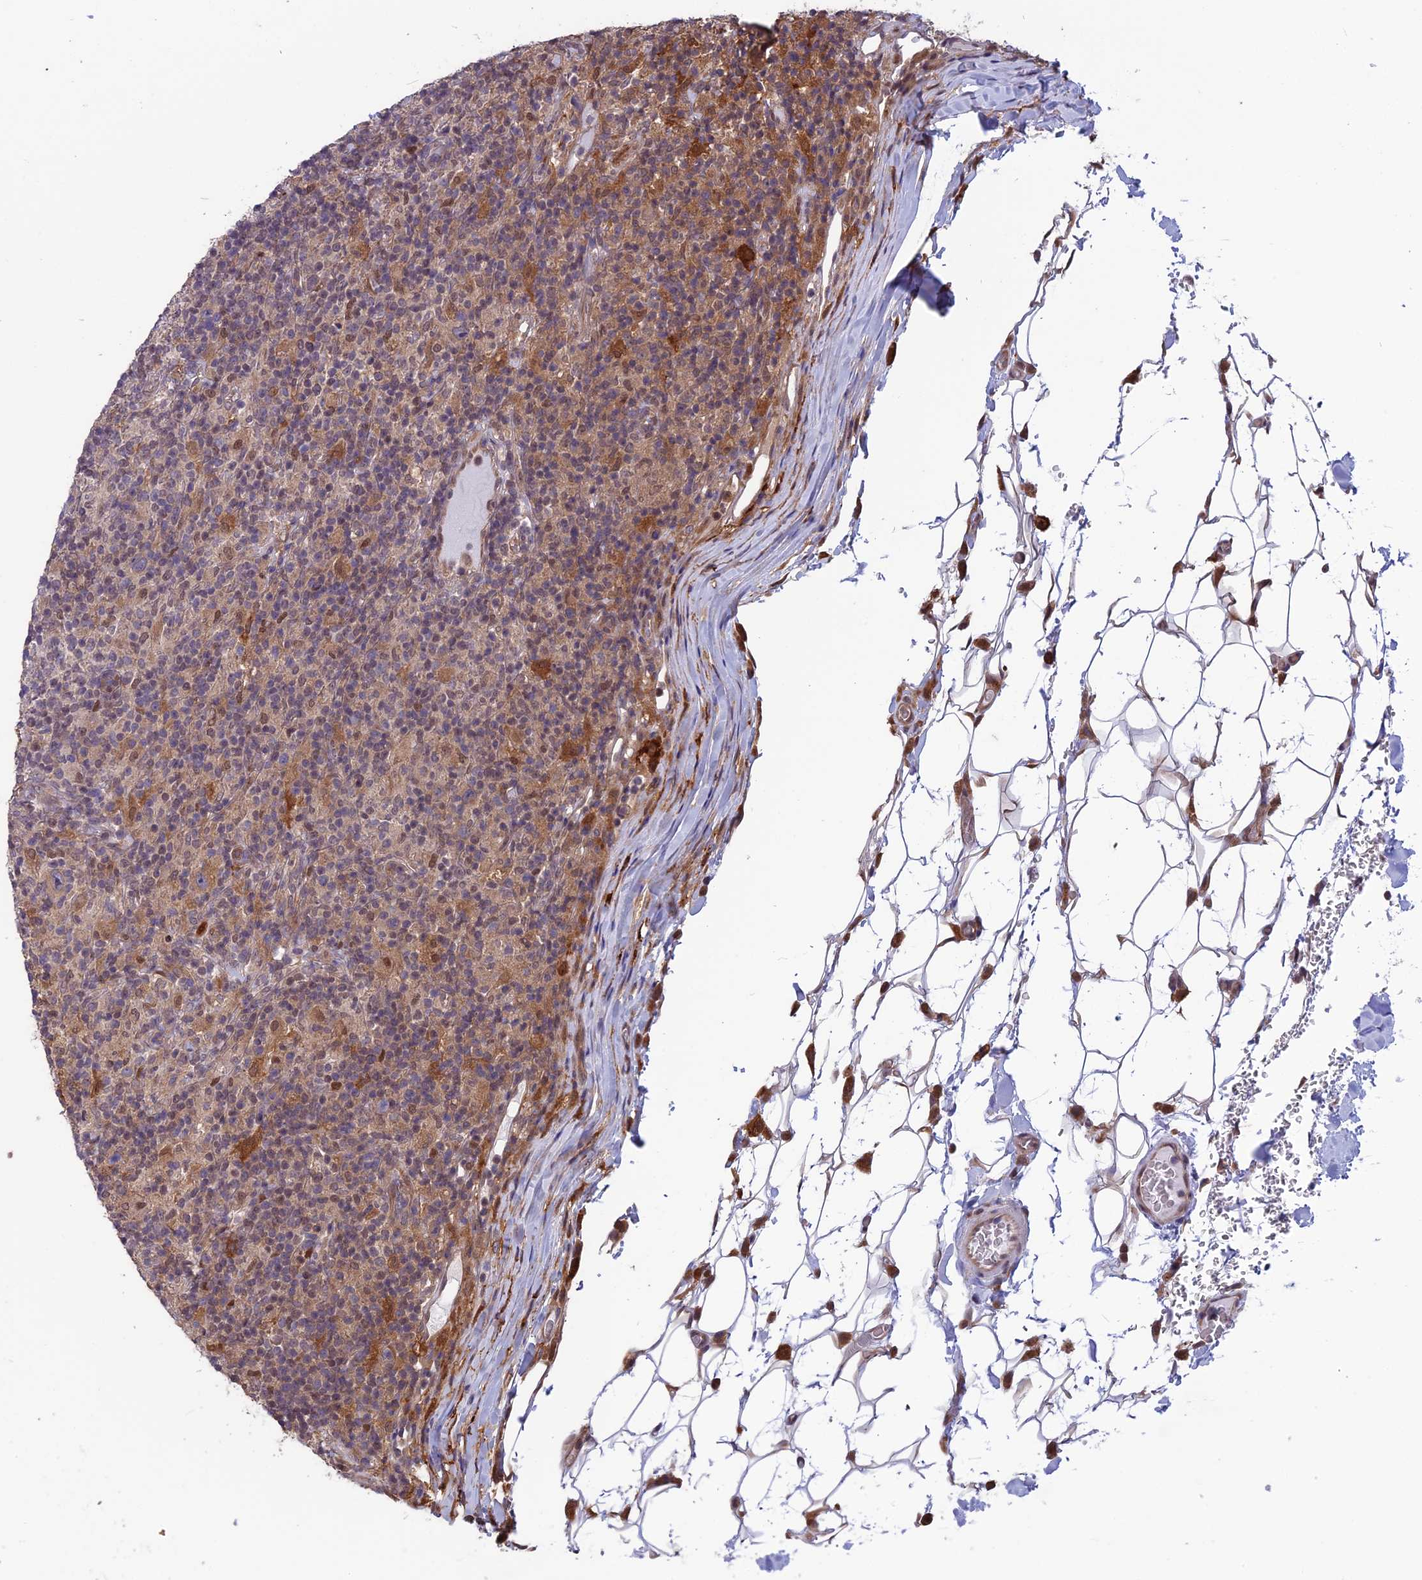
{"staining": {"intensity": "negative", "quantity": "none", "location": "none"}, "tissue": "lymphoma", "cell_type": "Tumor cells", "image_type": "cancer", "snomed": [{"axis": "morphology", "description": "Hodgkin's disease, NOS"}, {"axis": "topography", "description": "Lymph node"}], "caption": "There is no significant expression in tumor cells of lymphoma.", "gene": "MAST2", "patient": {"sex": "male", "age": 70}}